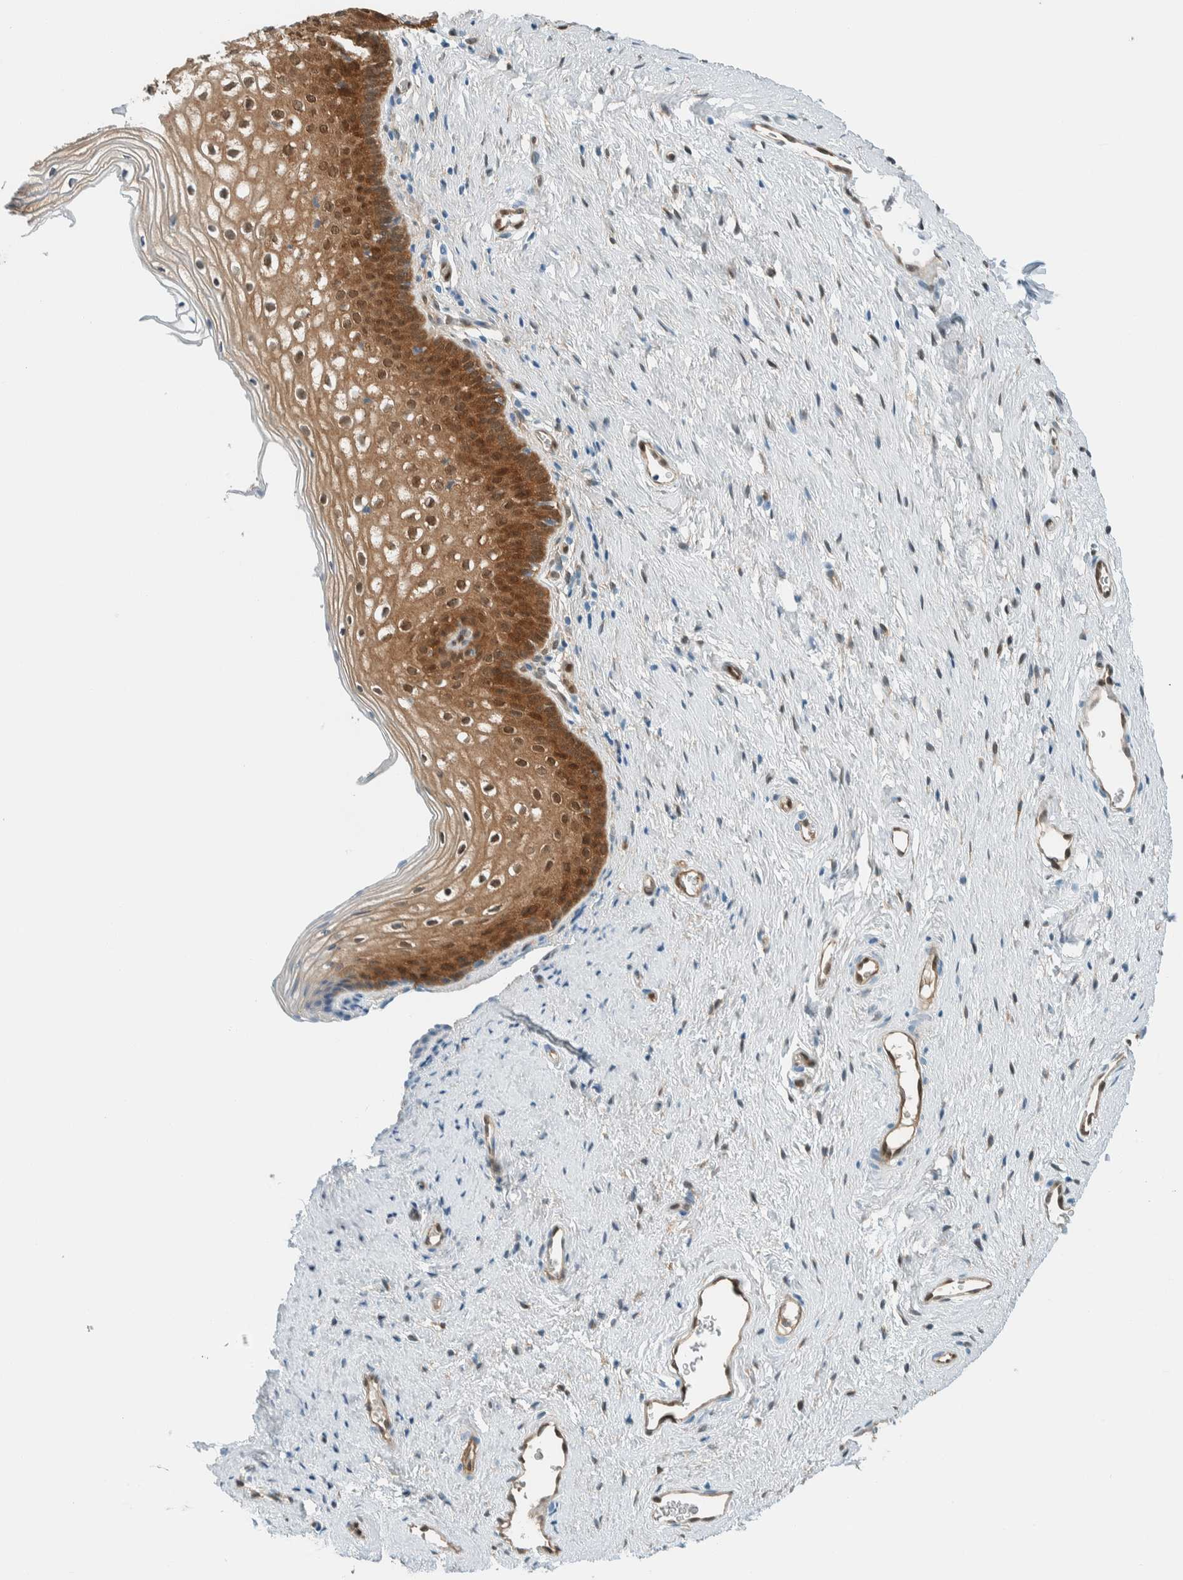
{"staining": {"intensity": "moderate", "quantity": "<25%", "location": "cytoplasmic/membranous,nuclear"}, "tissue": "cervix", "cell_type": "Glandular cells", "image_type": "normal", "snomed": [{"axis": "morphology", "description": "Normal tissue, NOS"}, {"axis": "topography", "description": "Cervix"}], "caption": "Immunohistochemical staining of benign cervix reveals moderate cytoplasmic/membranous,nuclear protein expression in about <25% of glandular cells.", "gene": "NXN", "patient": {"sex": "female", "age": 27}}